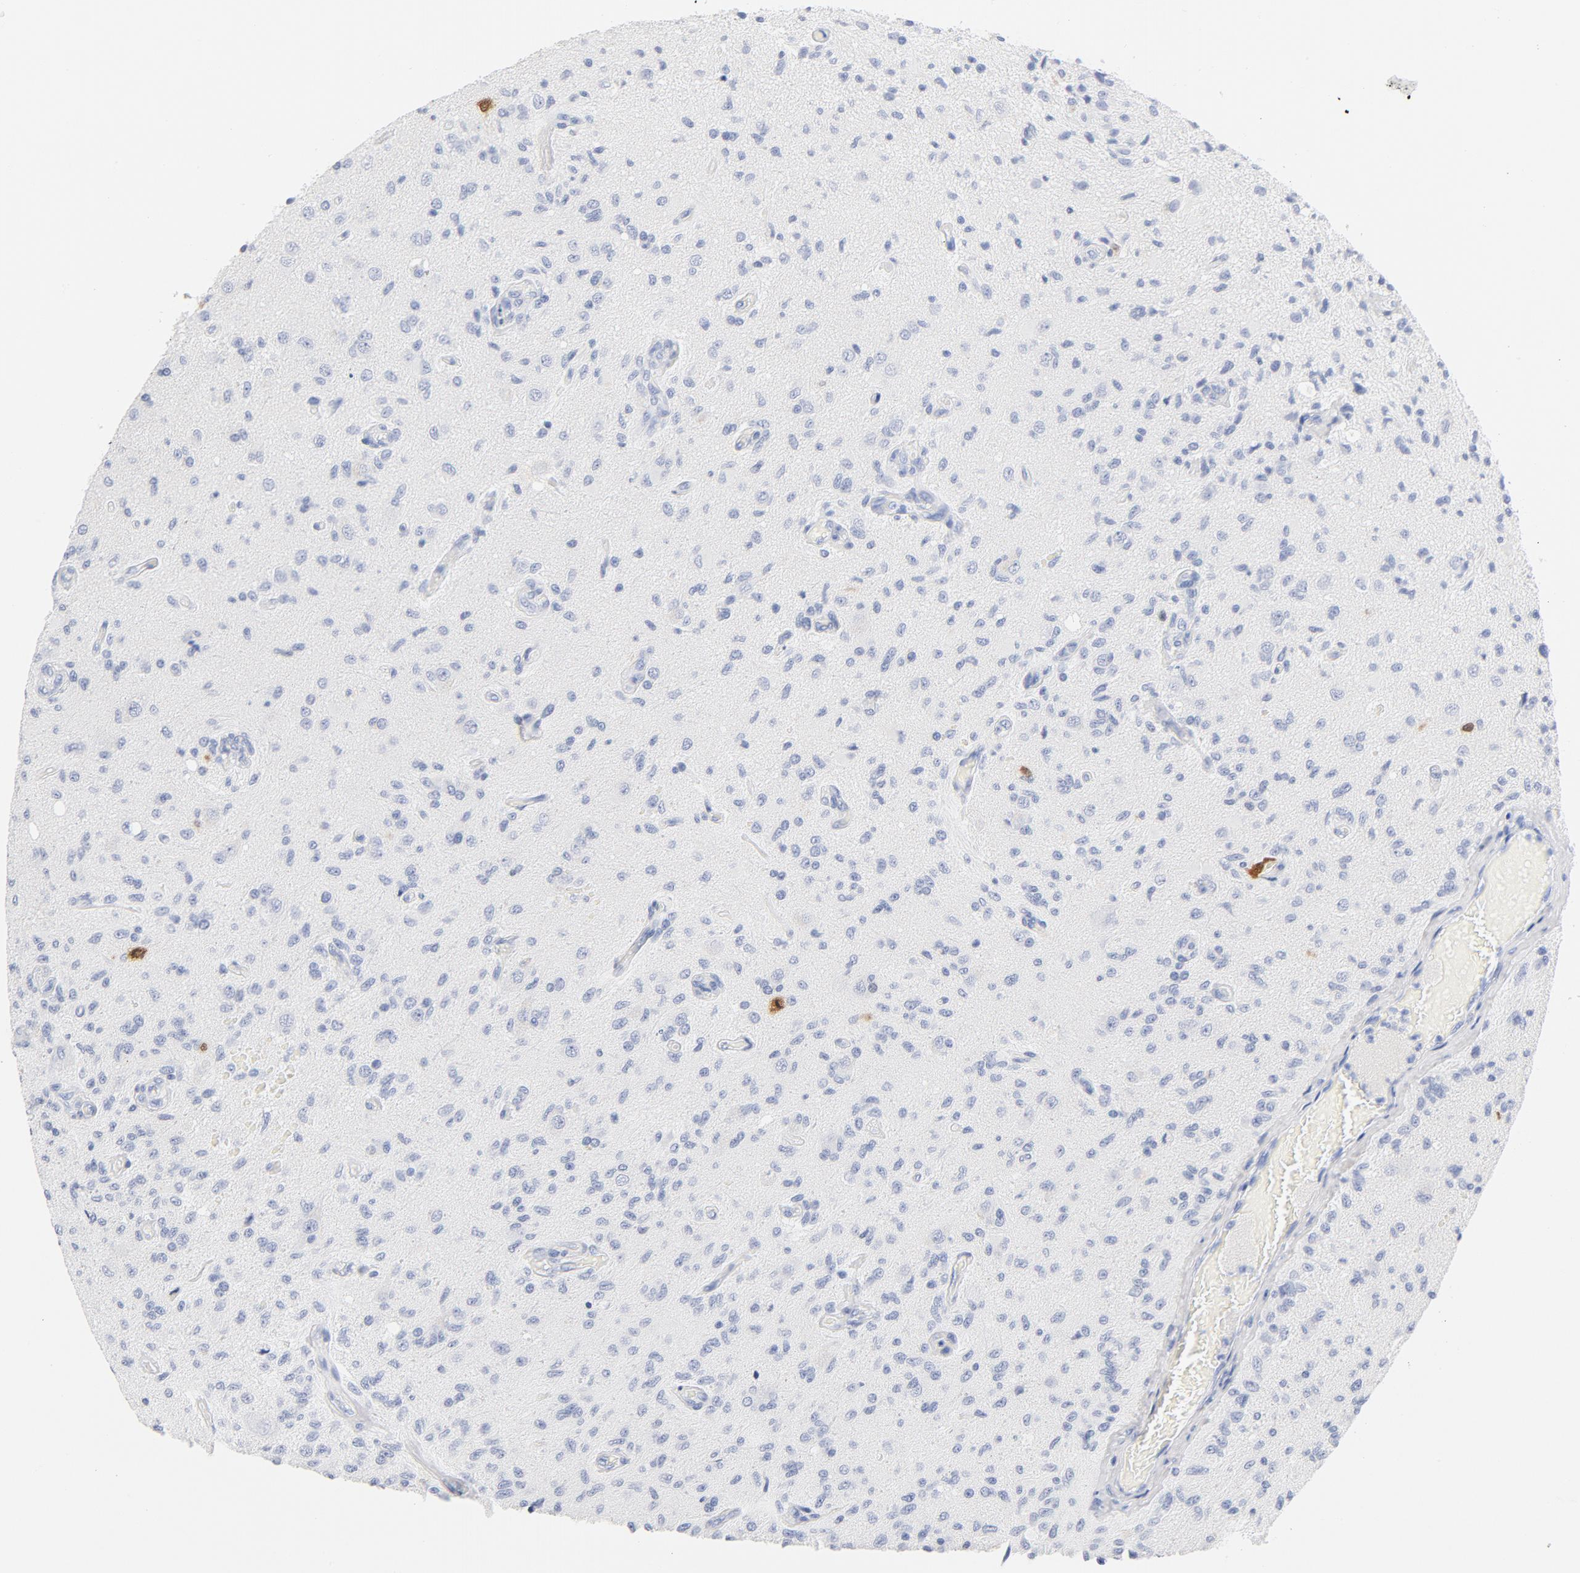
{"staining": {"intensity": "strong", "quantity": "<25%", "location": "nuclear"}, "tissue": "glioma", "cell_type": "Tumor cells", "image_type": "cancer", "snomed": [{"axis": "morphology", "description": "Normal tissue, NOS"}, {"axis": "morphology", "description": "Glioma, malignant, High grade"}, {"axis": "topography", "description": "Cerebral cortex"}], "caption": "Brown immunohistochemical staining in glioma reveals strong nuclear staining in approximately <25% of tumor cells.", "gene": "CDC20", "patient": {"sex": "male", "age": 77}}